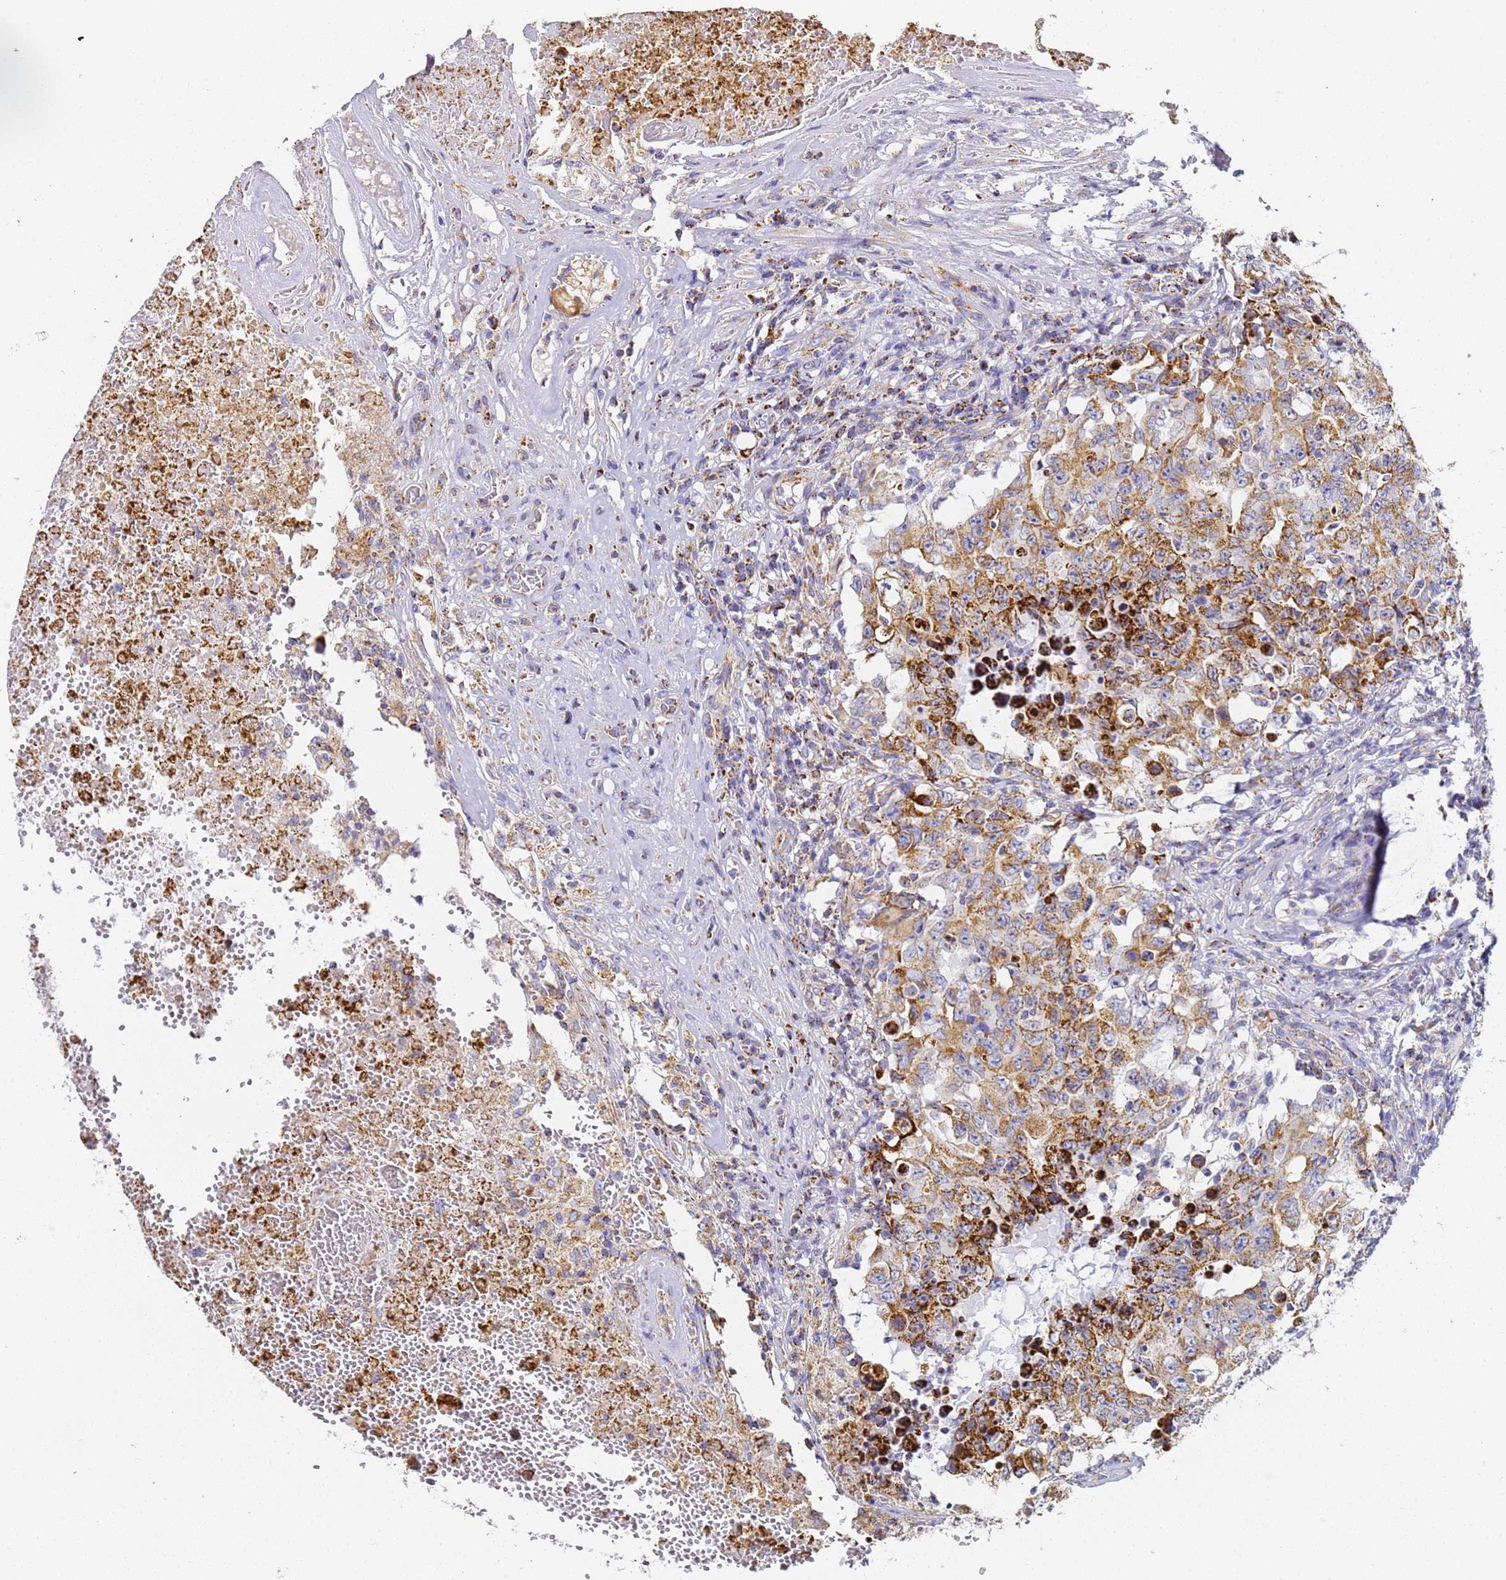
{"staining": {"intensity": "moderate", "quantity": ">75%", "location": "cytoplasmic/membranous"}, "tissue": "testis cancer", "cell_type": "Tumor cells", "image_type": "cancer", "snomed": [{"axis": "morphology", "description": "Carcinoma, Embryonal, NOS"}, {"axis": "topography", "description": "Testis"}], "caption": "Embryonal carcinoma (testis) stained with DAB immunohistochemistry shows medium levels of moderate cytoplasmic/membranous staining in approximately >75% of tumor cells.", "gene": "CNIH4", "patient": {"sex": "male", "age": 26}}